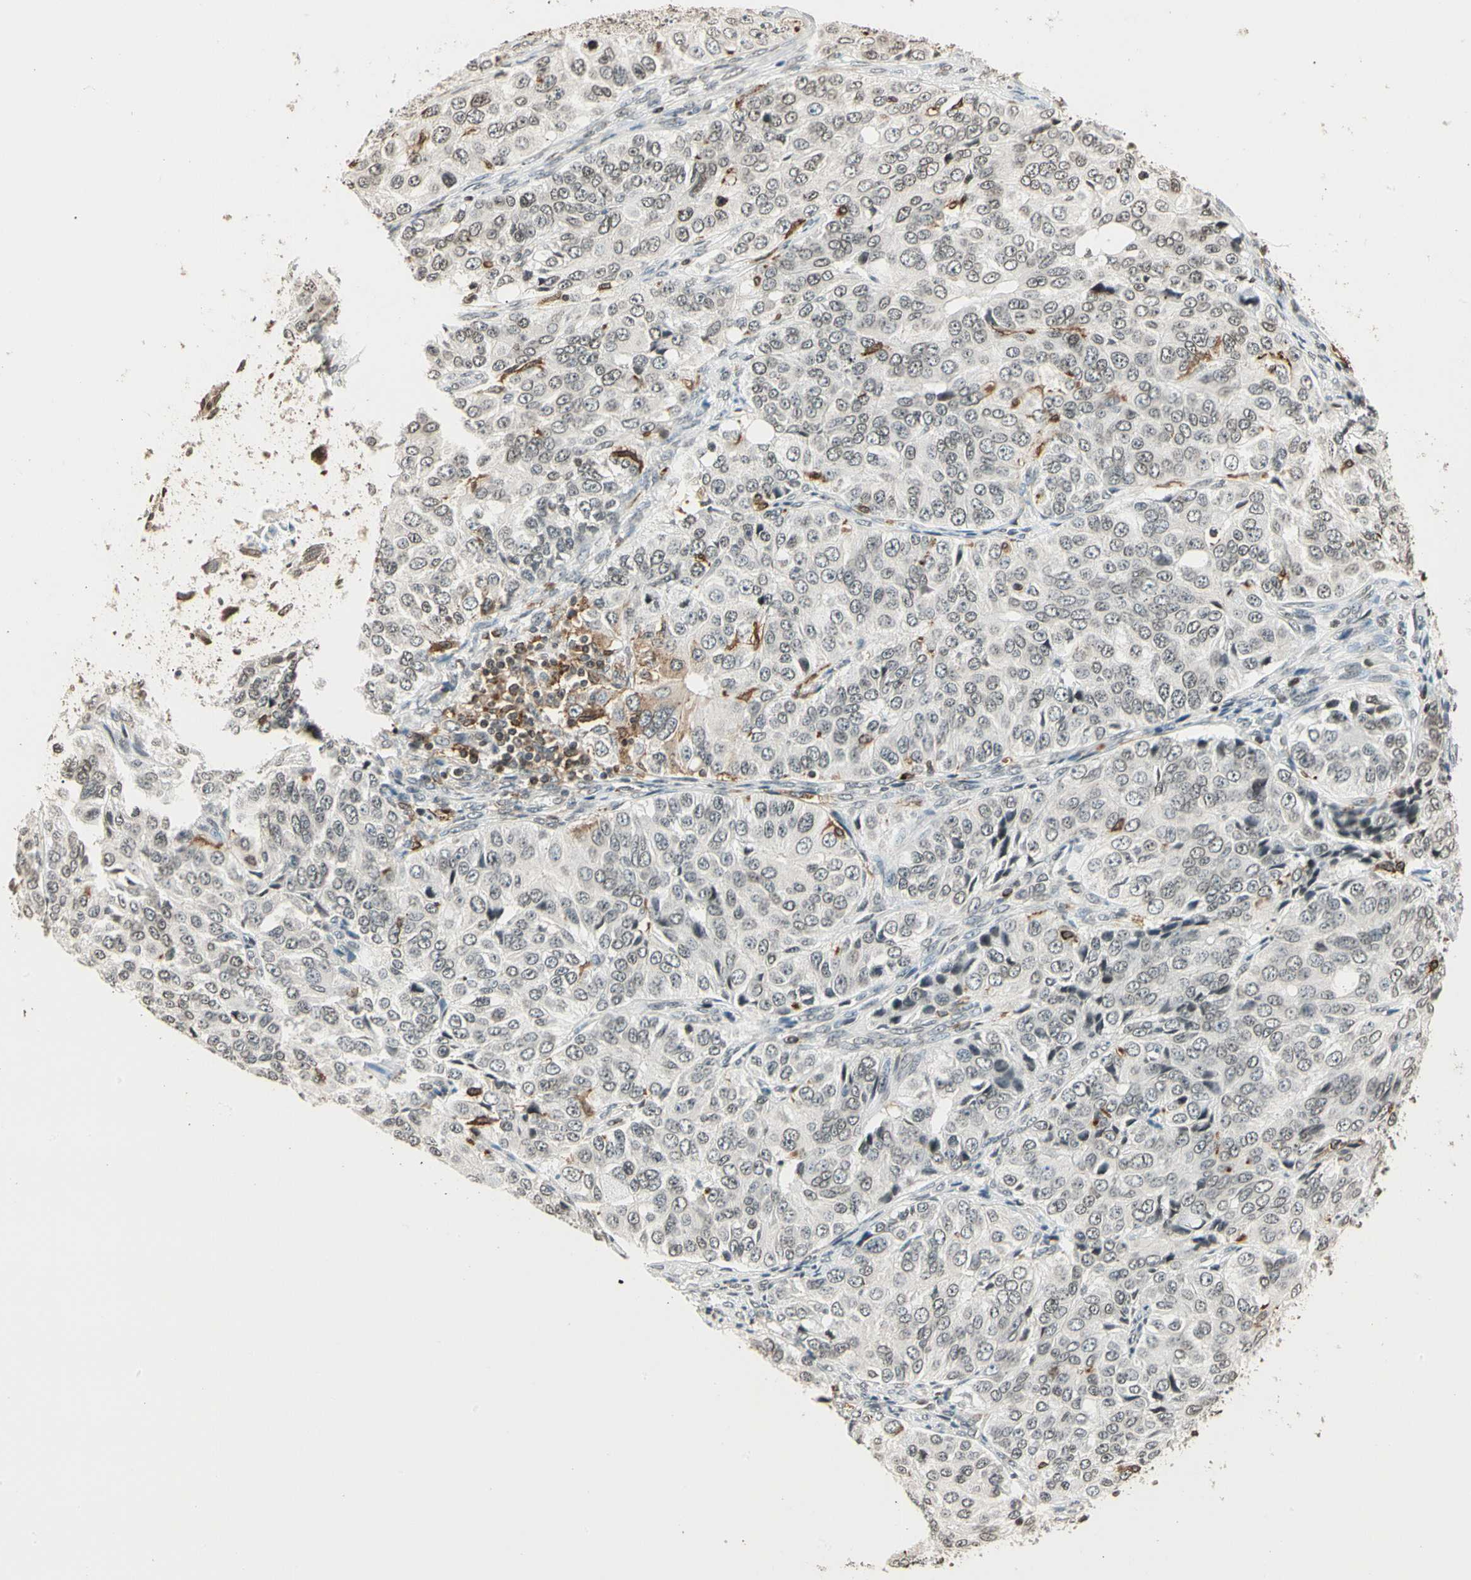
{"staining": {"intensity": "weak", "quantity": "<25%", "location": "nuclear"}, "tissue": "ovarian cancer", "cell_type": "Tumor cells", "image_type": "cancer", "snomed": [{"axis": "morphology", "description": "Carcinoma, endometroid"}, {"axis": "topography", "description": "Ovary"}], "caption": "The IHC photomicrograph has no significant positivity in tumor cells of ovarian endometroid carcinoma tissue.", "gene": "FER", "patient": {"sex": "female", "age": 51}}